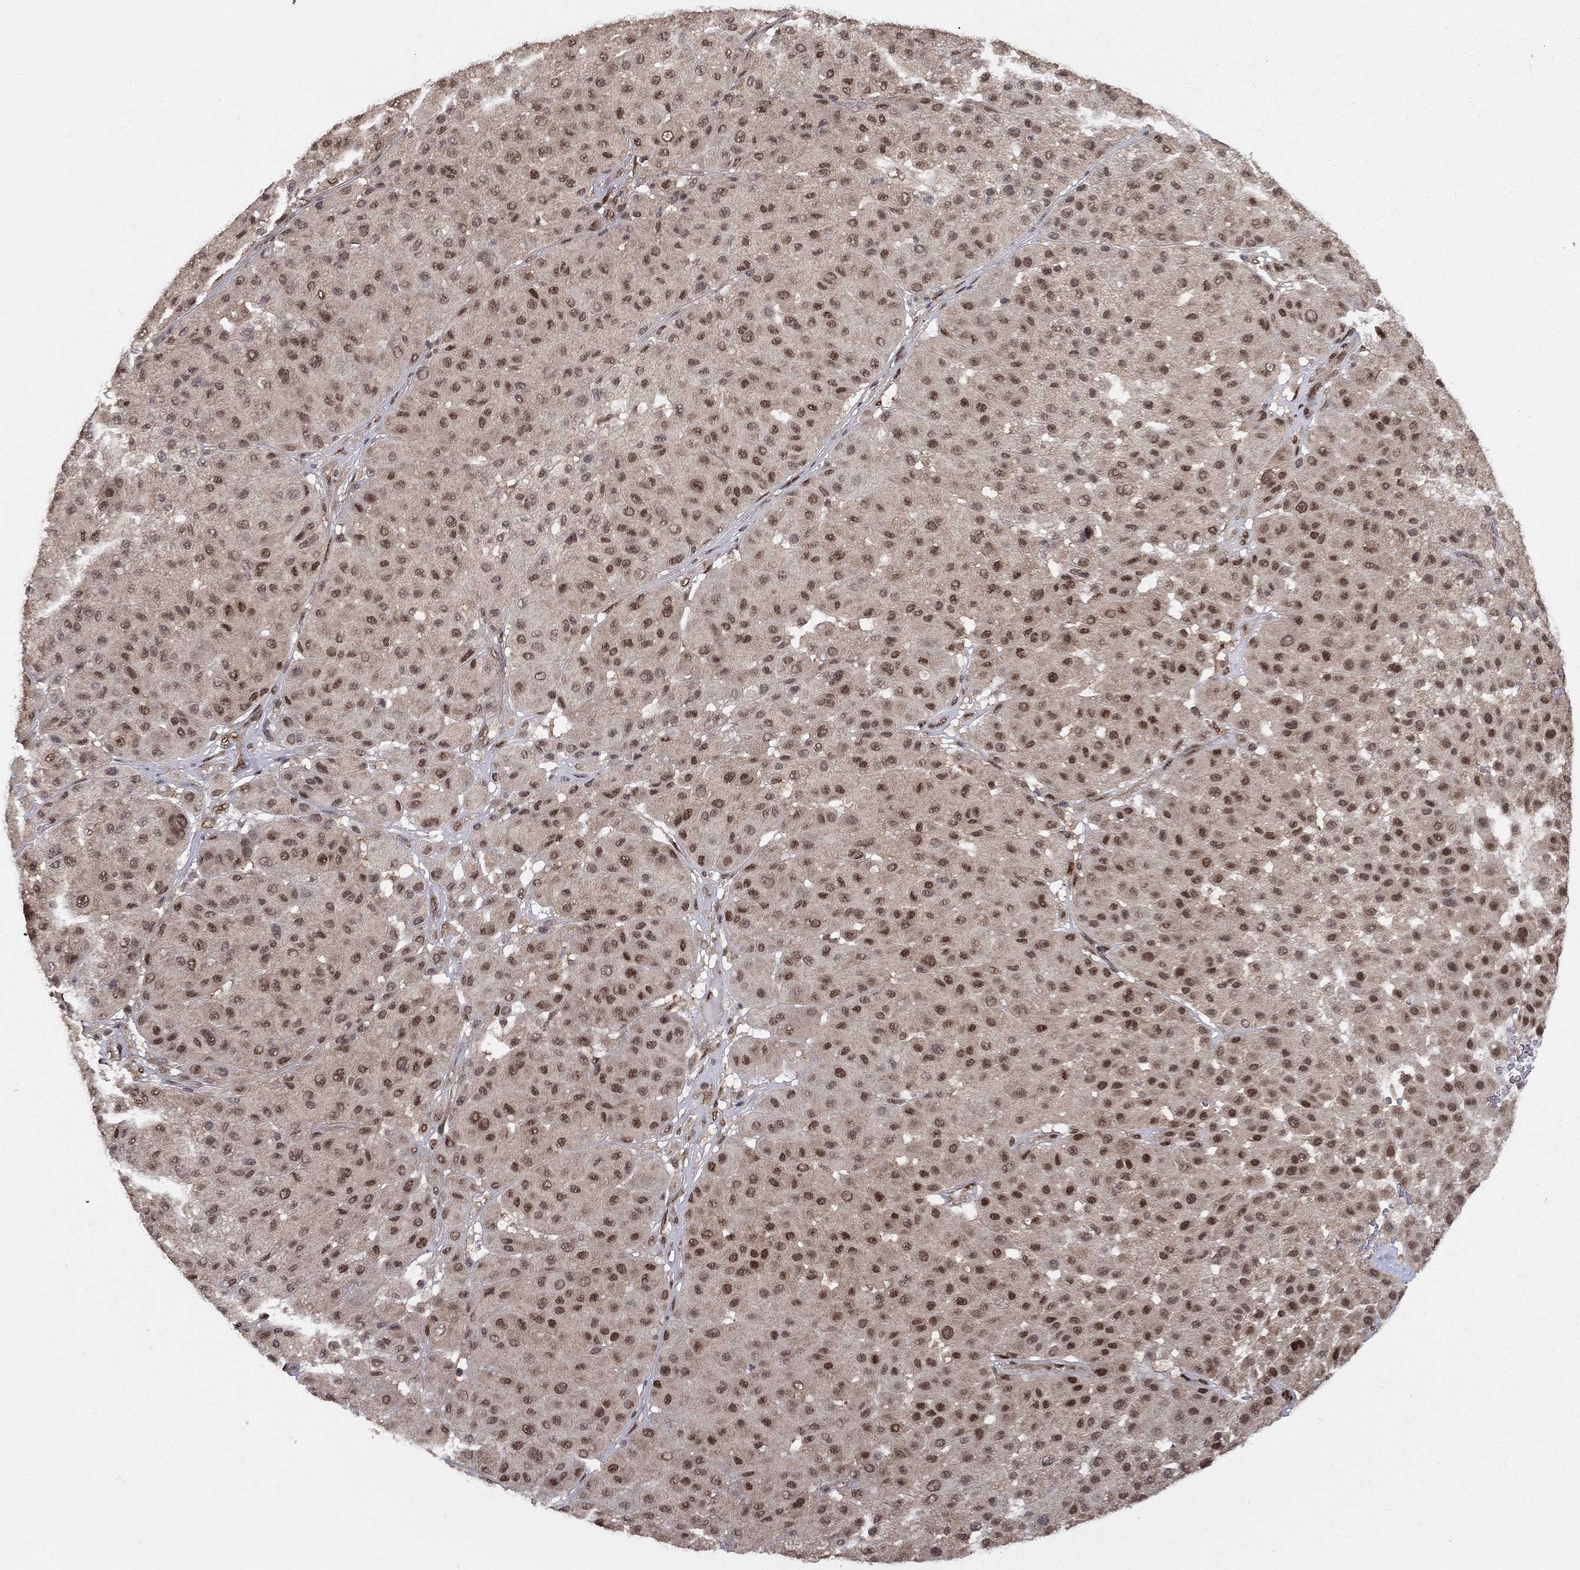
{"staining": {"intensity": "strong", "quantity": "25%-75%", "location": "nuclear"}, "tissue": "melanoma", "cell_type": "Tumor cells", "image_type": "cancer", "snomed": [{"axis": "morphology", "description": "Malignant melanoma, Metastatic site"}, {"axis": "topography", "description": "Smooth muscle"}], "caption": "There is high levels of strong nuclear expression in tumor cells of malignant melanoma (metastatic site), as demonstrated by immunohistochemical staining (brown color).", "gene": "CARM1", "patient": {"sex": "male", "age": 41}}